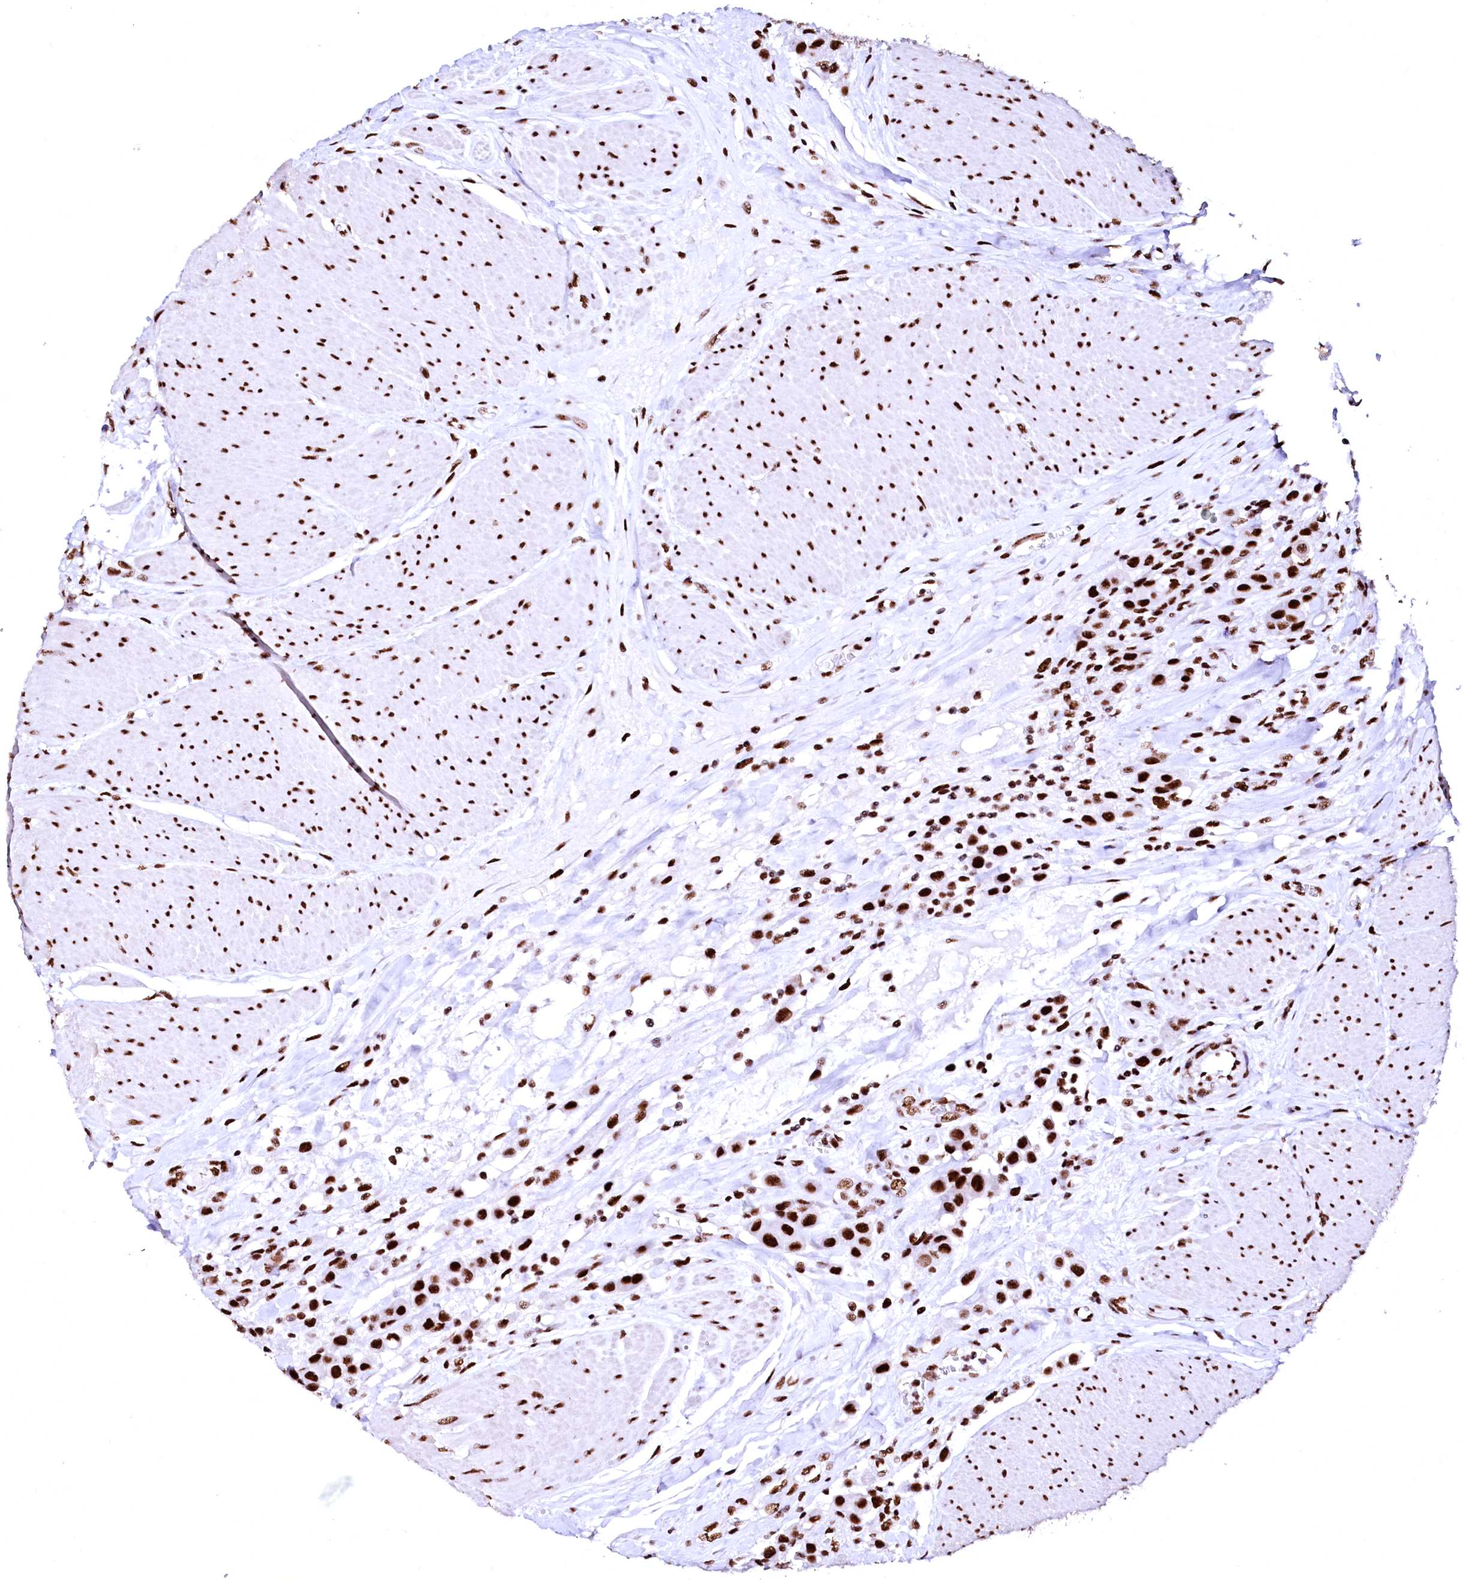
{"staining": {"intensity": "strong", "quantity": ">75%", "location": "nuclear"}, "tissue": "urothelial cancer", "cell_type": "Tumor cells", "image_type": "cancer", "snomed": [{"axis": "morphology", "description": "Urothelial carcinoma, High grade"}, {"axis": "topography", "description": "Urinary bladder"}], "caption": "A photomicrograph of urothelial carcinoma (high-grade) stained for a protein displays strong nuclear brown staining in tumor cells. The staining is performed using DAB brown chromogen to label protein expression. The nuclei are counter-stained blue using hematoxylin.", "gene": "CPSF6", "patient": {"sex": "male", "age": 50}}